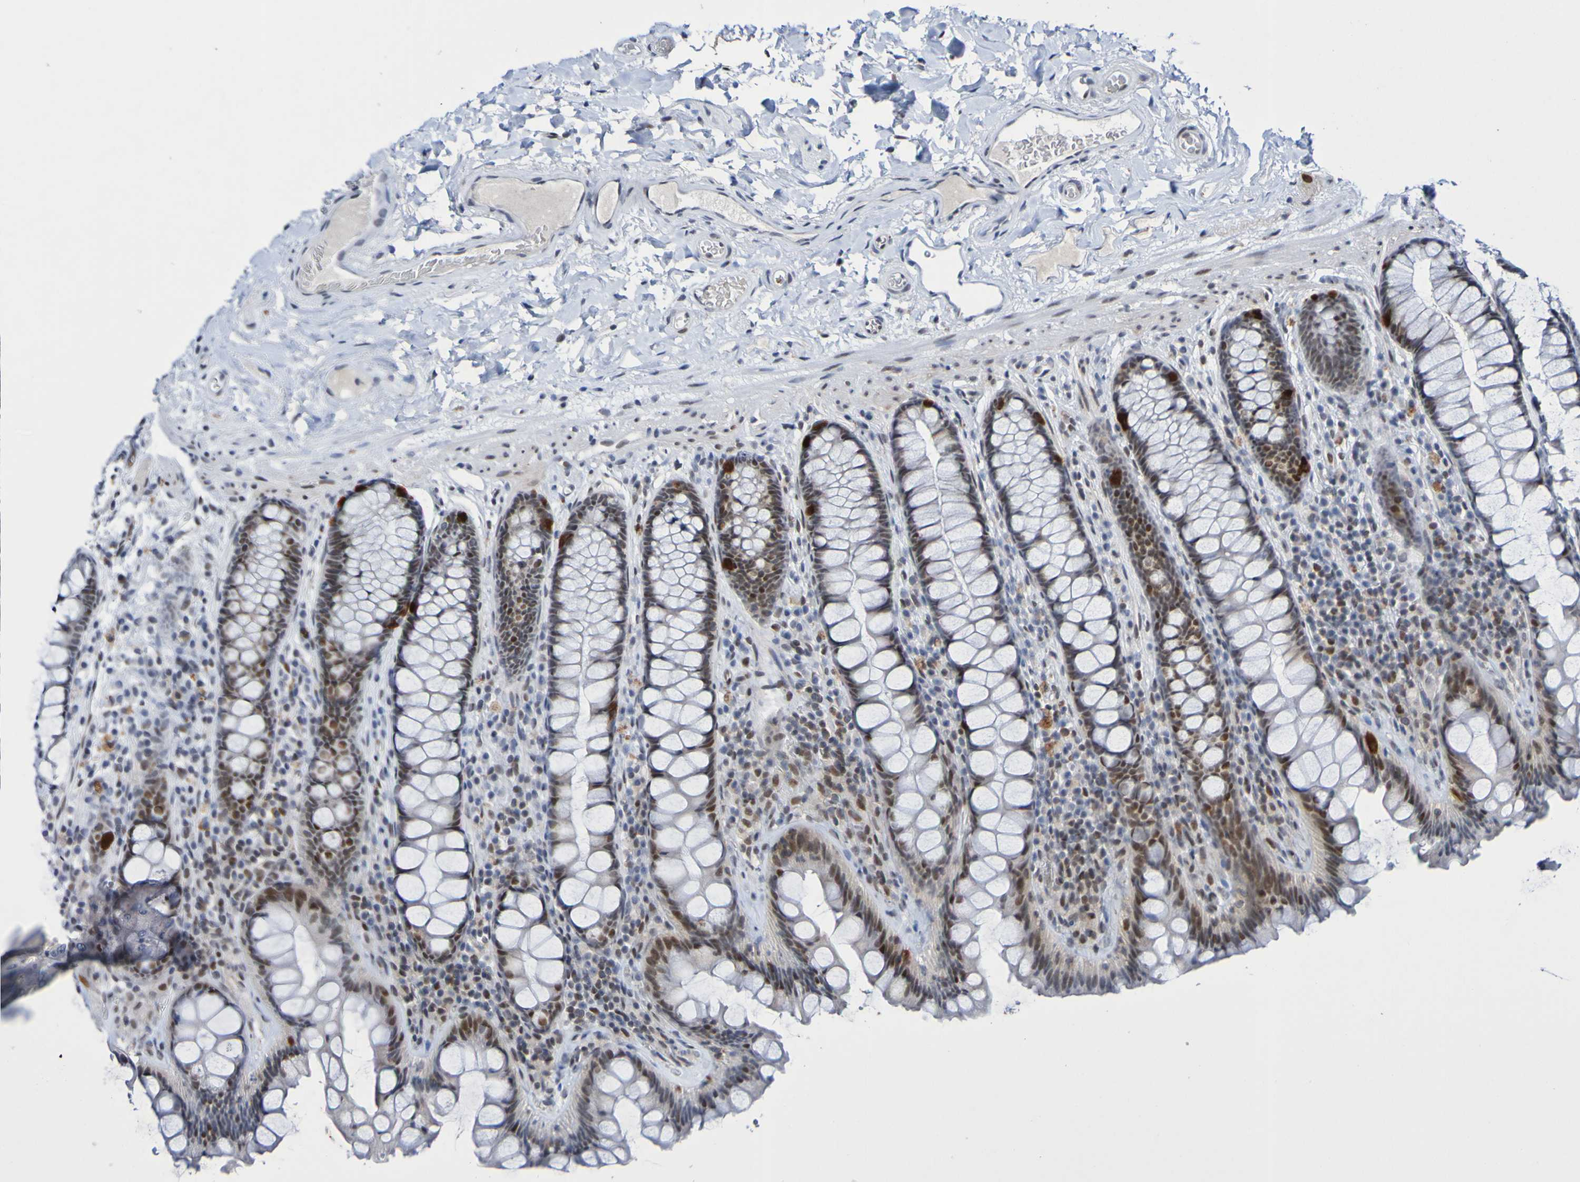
{"staining": {"intensity": "negative", "quantity": "none", "location": "none"}, "tissue": "colon", "cell_type": "Endothelial cells", "image_type": "normal", "snomed": [{"axis": "morphology", "description": "Normal tissue, NOS"}, {"axis": "topography", "description": "Colon"}], "caption": "DAB immunohistochemical staining of normal colon displays no significant expression in endothelial cells.", "gene": "PCGF1", "patient": {"sex": "female", "age": 80}}